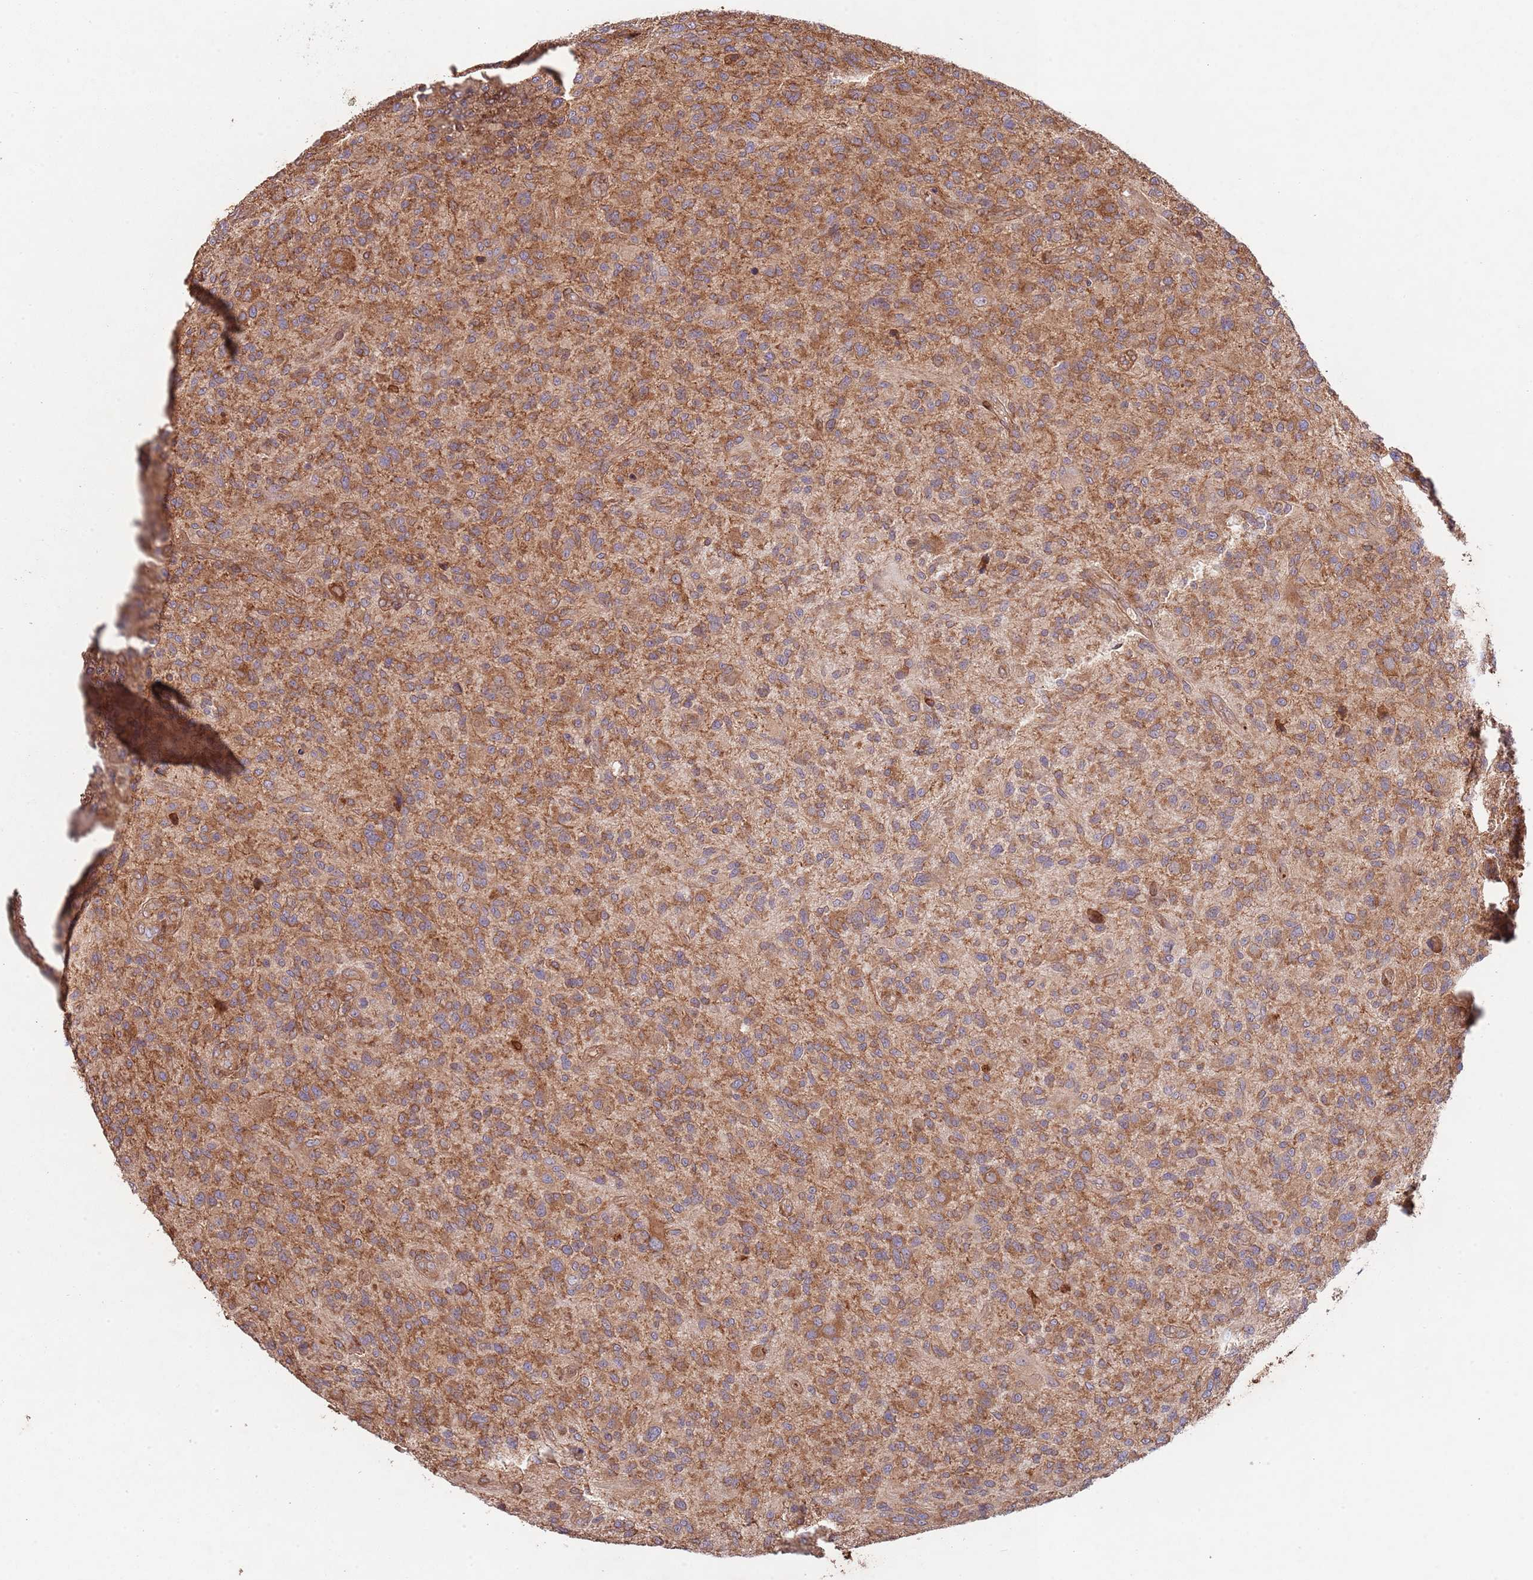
{"staining": {"intensity": "moderate", "quantity": ">75%", "location": "cytoplasmic/membranous"}, "tissue": "glioma", "cell_type": "Tumor cells", "image_type": "cancer", "snomed": [{"axis": "morphology", "description": "Glioma, malignant, High grade"}, {"axis": "topography", "description": "Brain"}], "caption": "Immunohistochemistry micrograph of human glioma stained for a protein (brown), which demonstrates medium levels of moderate cytoplasmic/membranous positivity in about >75% of tumor cells.", "gene": "RNF19B", "patient": {"sex": "male", "age": 47}}